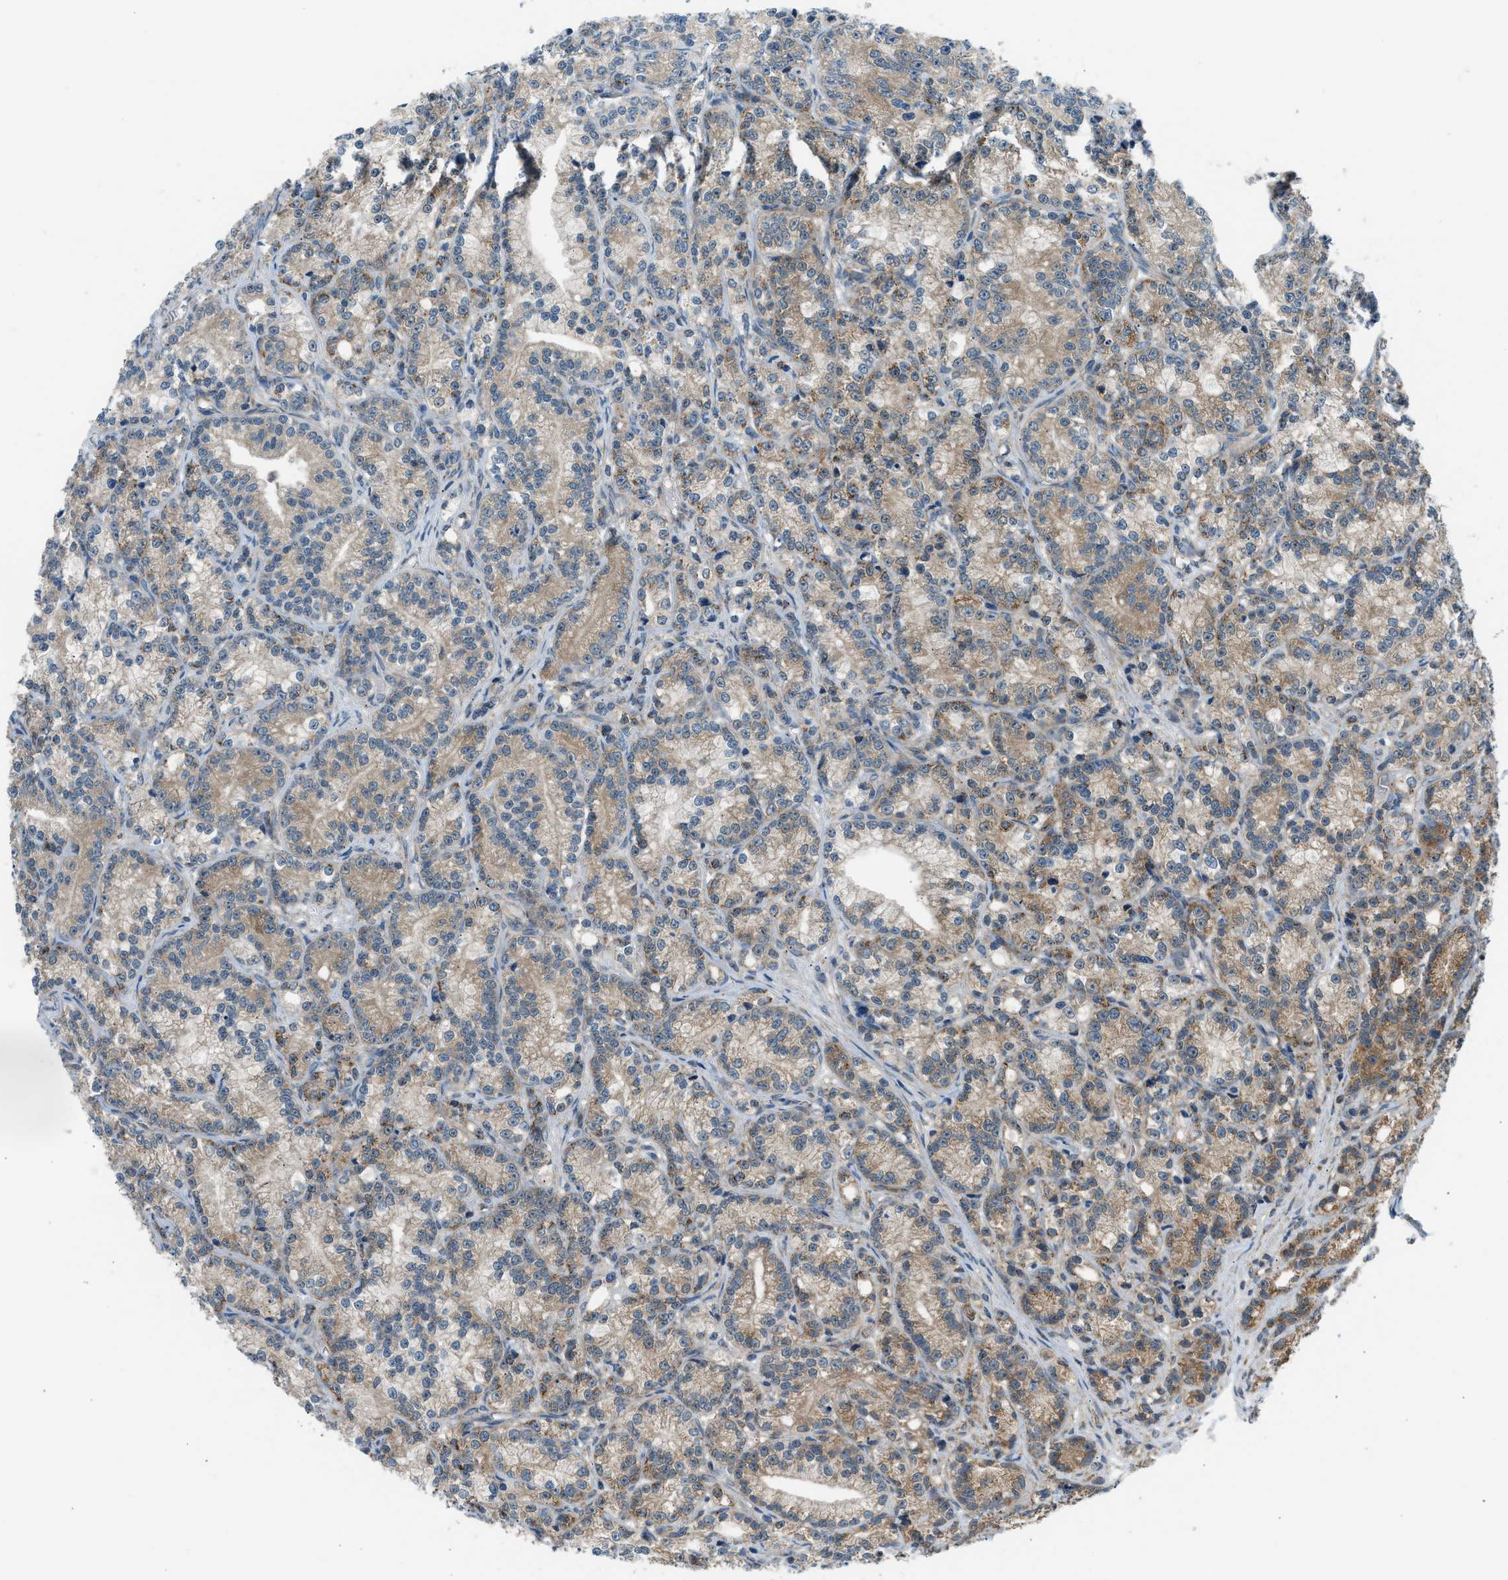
{"staining": {"intensity": "weak", "quantity": ">75%", "location": "cytoplasmic/membranous"}, "tissue": "prostate cancer", "cell_type": "Tumor cells", "image_type": "cancer", "snomed": [{"axis": "morphology", "description": "Adenocarcinoma, Low grade"}, {"axis": "topography", "description": "Prostate"}], "caption": "The photomicrograph reveals immunohistochemical staining of low-grade adenocarcinoma (prostate). There is weak cytoplasmic/membranous staining is identified in approximately >75% of tumor cells.", "gene": "EDARADD", "patient": {"sex": "male", "age": 89}}